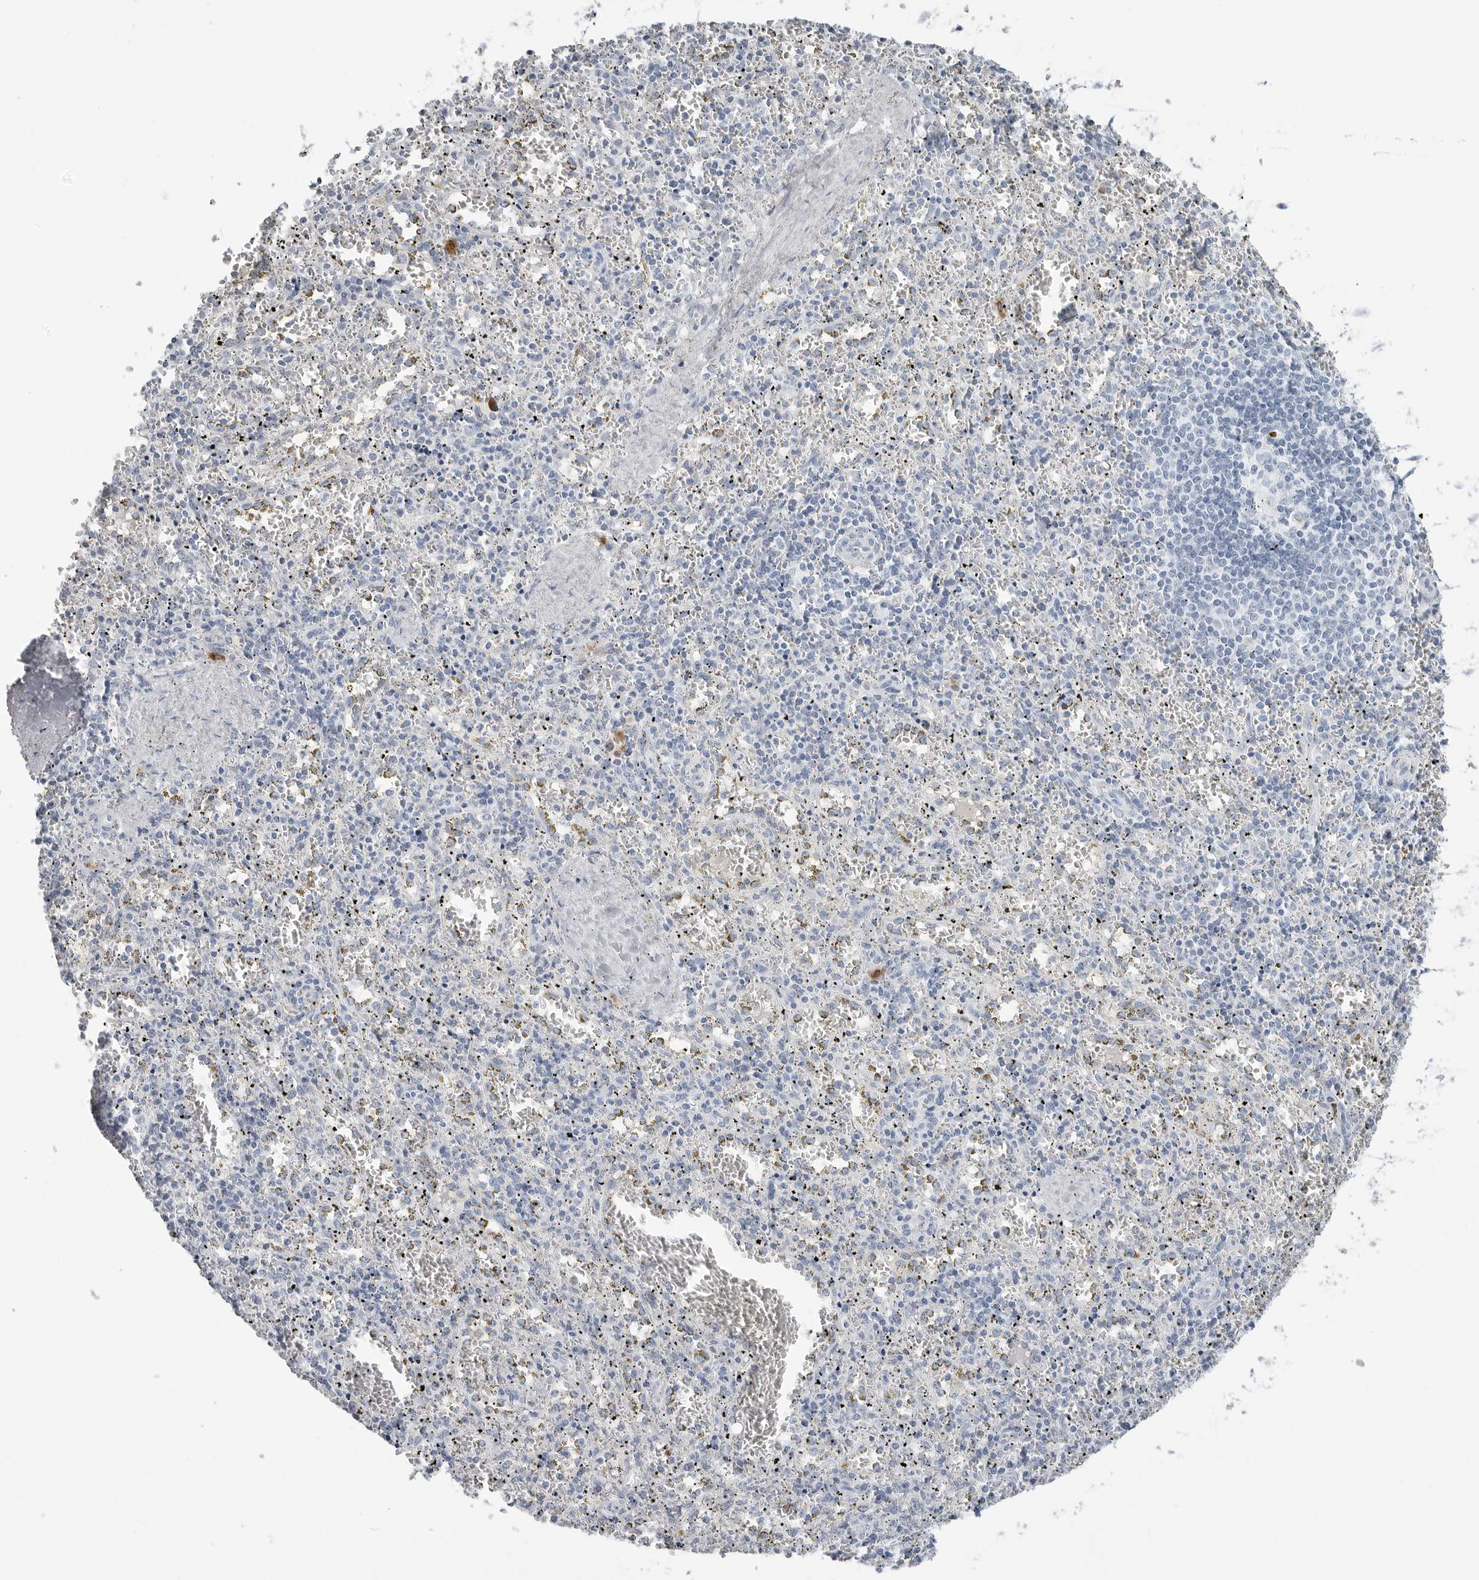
{"staining": {"intensity": "negative", "quantity": "none", "location": "none"}, "tissue": "spleen", "cell_type": "Cells in red pulp", "image_type": "normal", "snomed": [{"axis": "morphology", "description": "Normal tissue, NOS"}, {"axis": "topography", "description": "Spleen"}], "caption": "High power microscopy image of an immunohistochemistry photomicrograph of normal spleen, revealing no significant positivity in cells in red pulp.", "gene": "AMPD1", "patient": {"sex": "male", "age": 11}}